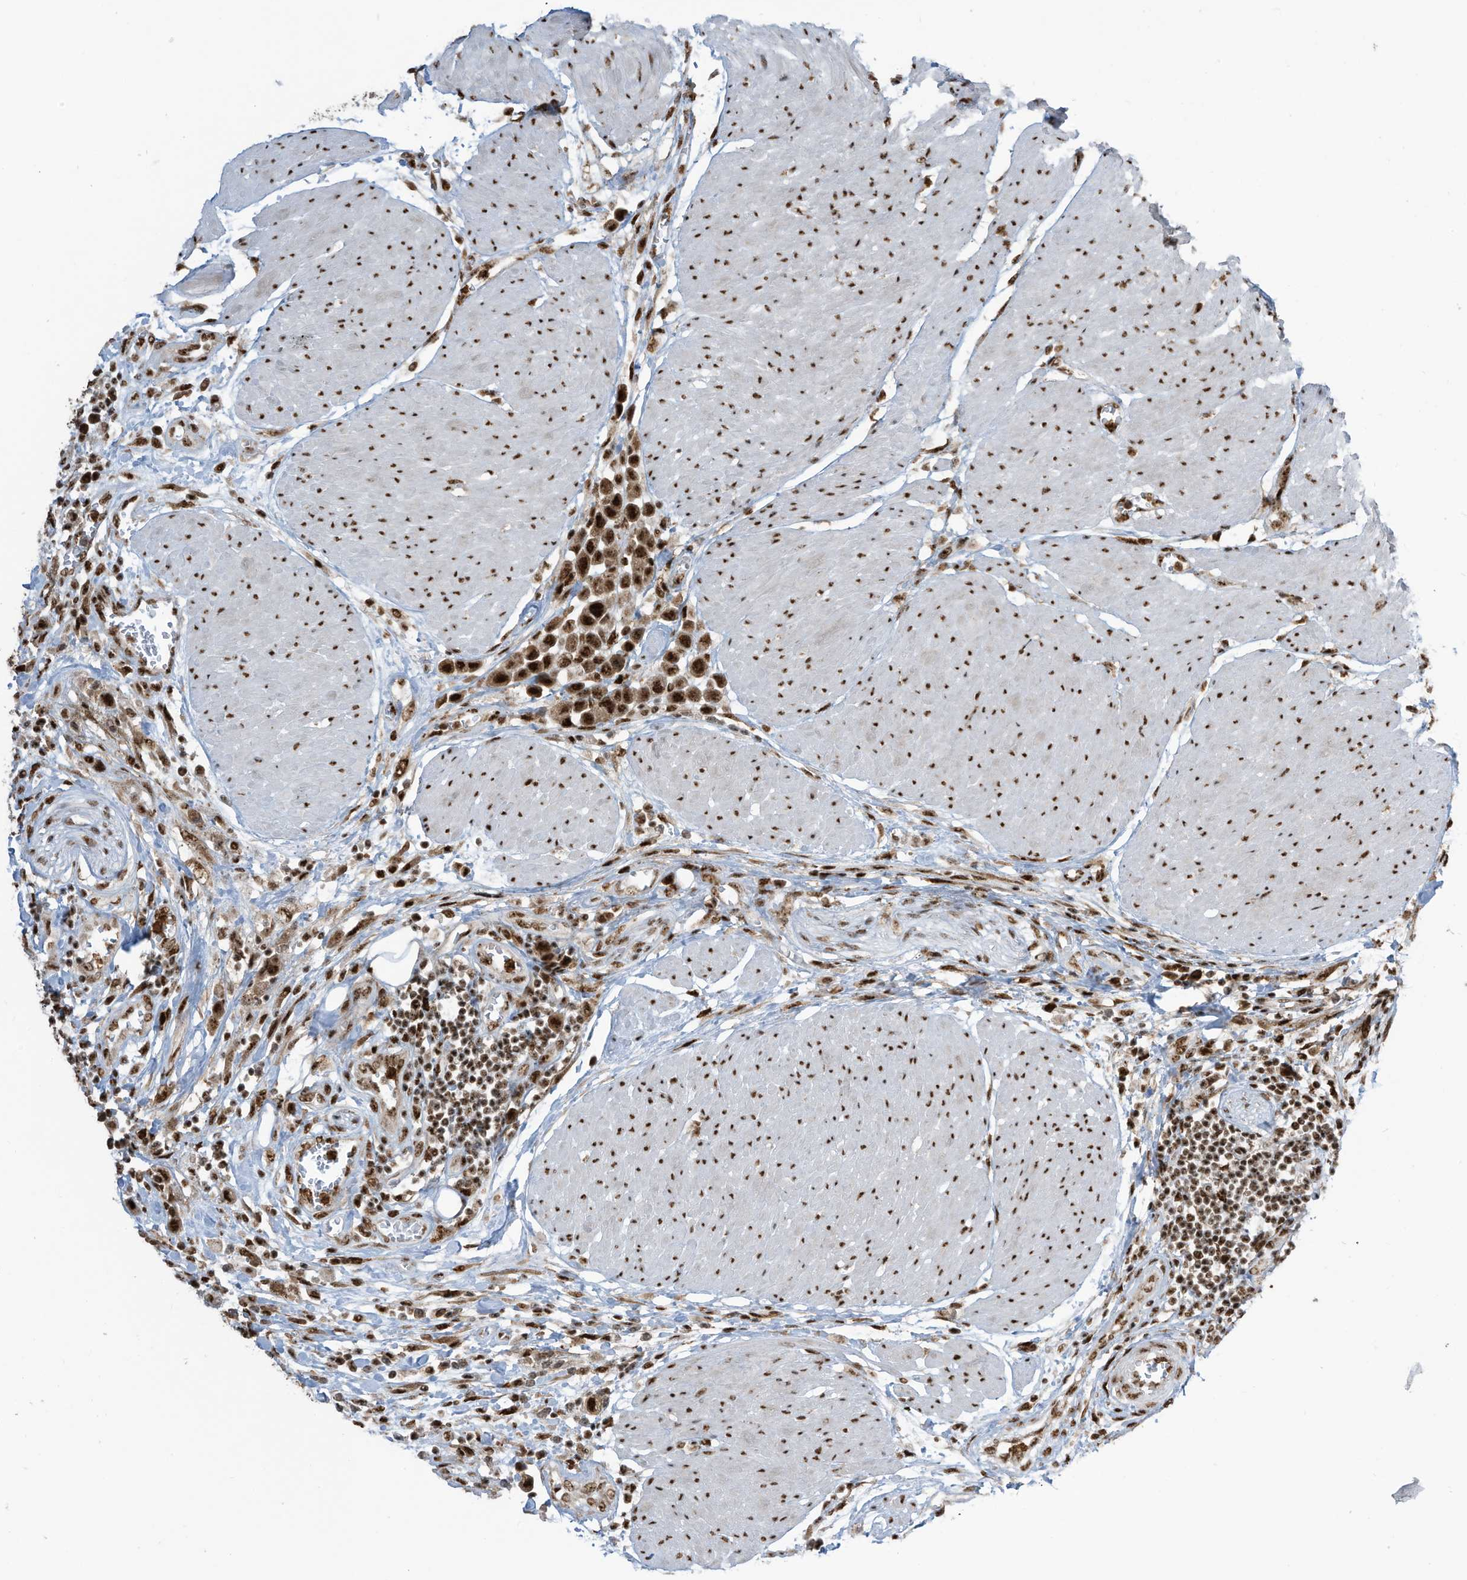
{"staining": {"intensity": "strong", "quantity": ">75%", "location": "nuclear"}, "tissue": "urothelial cancer", "cell_type": "Tumor cells", "image_type": "cancer", "snomed": [{"axis": "morphology", "description": "Urothelial carcinoma, High grade"}, {"axis": "topography", "description": "Urinary bladder"}], "caption": "High-magnification brightfield microscopy of urothelial cancer stained with DAB (brown) and counterstained with hematoxylin (blue). tumor cells exhibit strong nuclear staining is identified in about>75% of cells.", "gene": "LBH", "patient": {"sex": "male", "age": 50}}